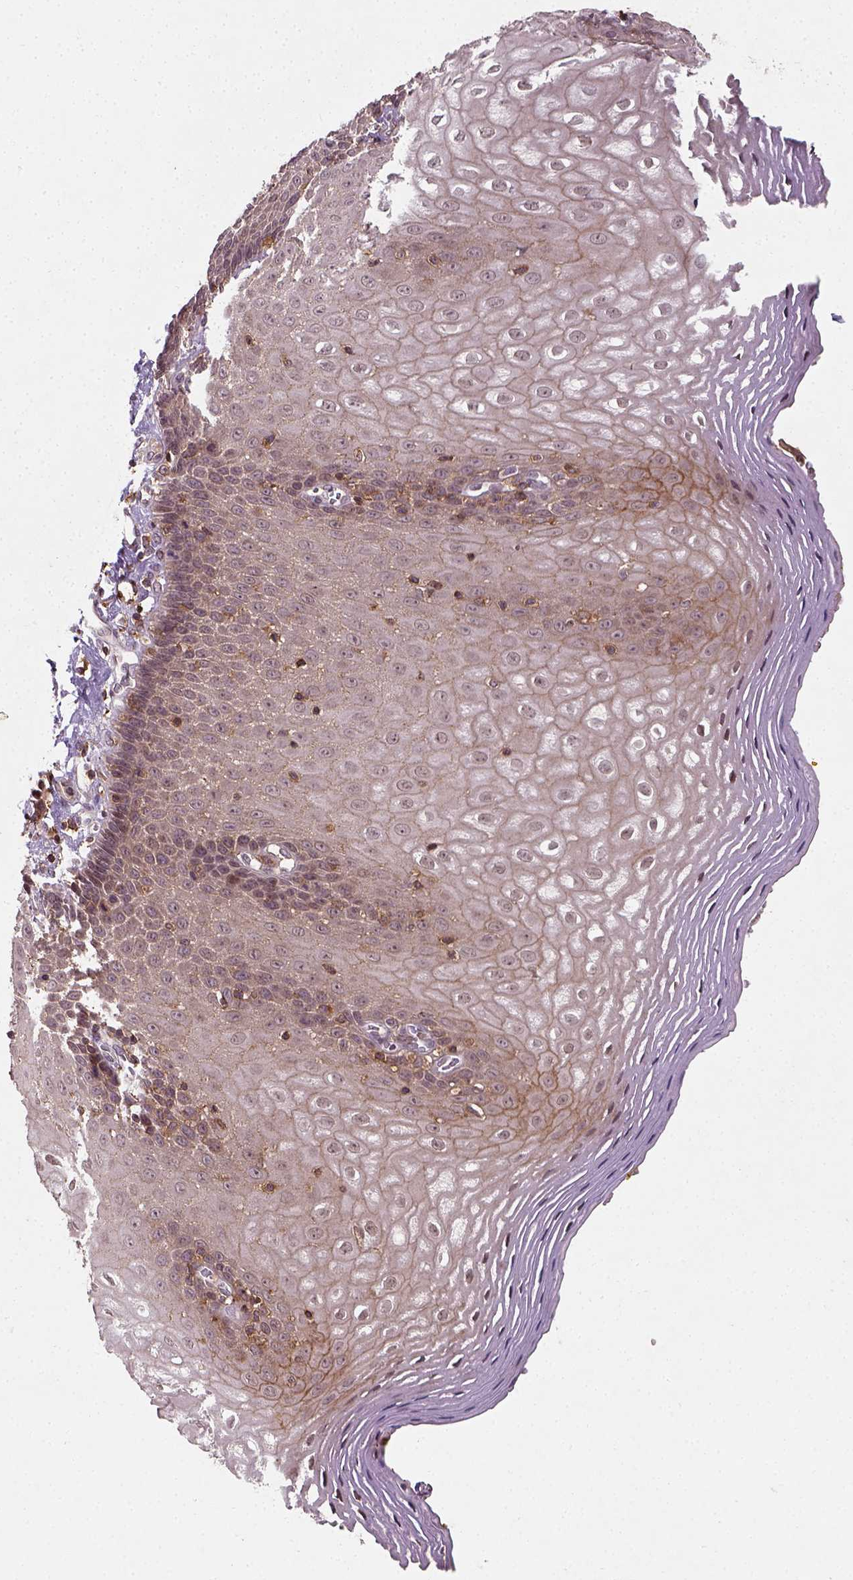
{"staining": {"intensity": "weak", "quantity": "<25%", "location": "cytoplasmic/membranous"}, "tissue": "esophagus", "cell_type": "Squamous epithelial cells", "image_type": "normal", "snomed": [{"axis": "morphology", "description": "Normal tissue, NOS"}, {"axis": "topography", "description": "Esophagus"}], "caption": "This histopathology image is of normal esophagus stained with immunohistochemistry (IHC) to label a protein in brown with the nuclei are counter-stained blue. There is no positivity in squamous epithelial cells.", "gene": "CAMKK1", "patient": {"sex": "female", "age": 68}}